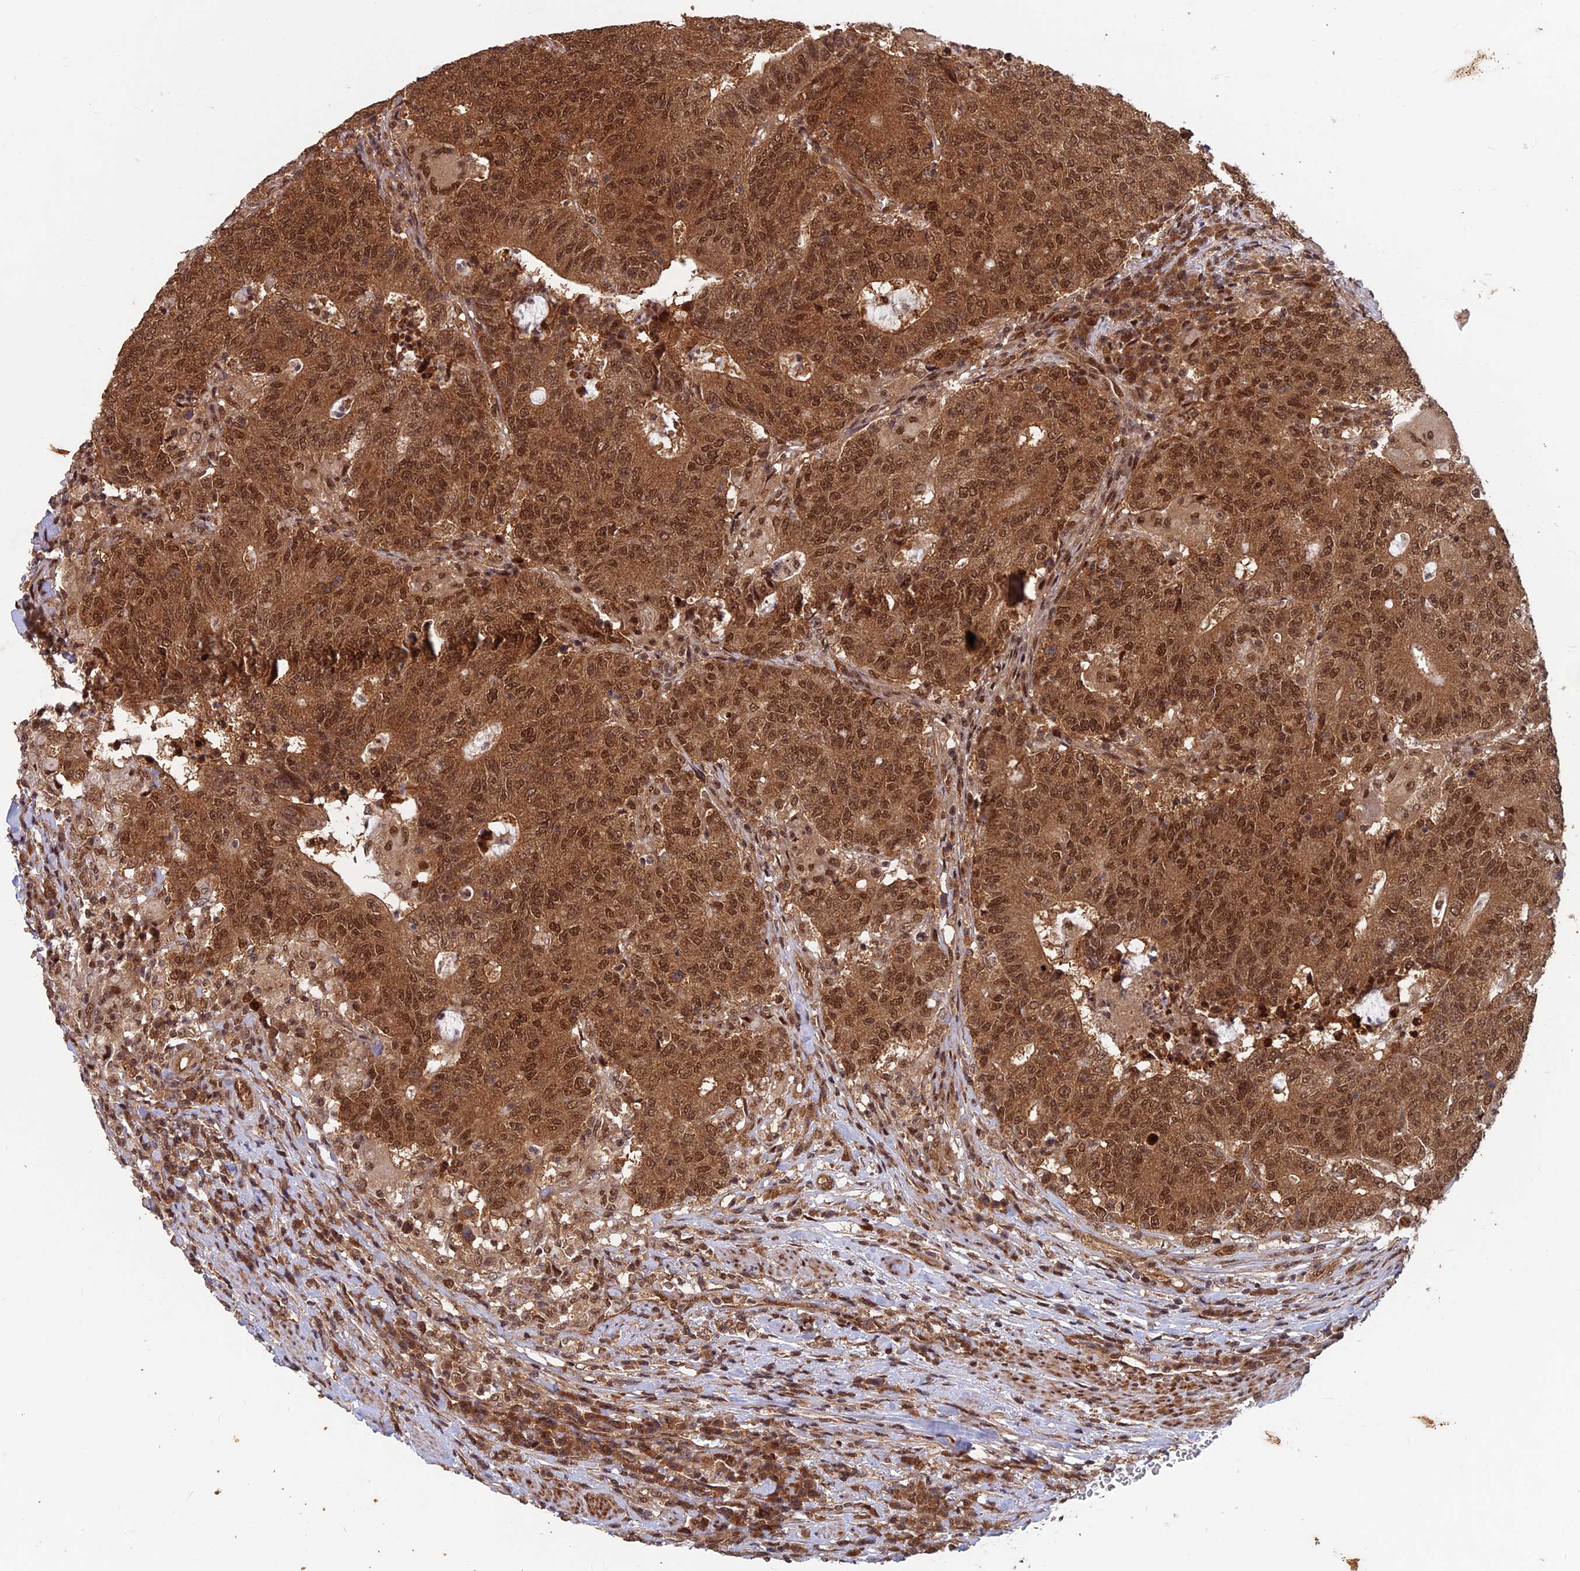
{"staining": {"intensity": "moderate", "quantity": ">75%", "location": "cytoplasmic/membranous,nuclear"}, "tissue": "colorectal cancer", "cell_type": "Tumor cells", "image_type": "cancer", "snomed": [{"axis": "morphology", "description": "Adenocarcinoma, NOS"}, {"axis": "topography", "description": "Colon"}], "caption": "A micrograph showing moderate cytoplasmic/membranous and nuclear expression in about >75% of tumor cells in colorectal cancer (adenocarcinoma), as visualized by brown immunohistochemical staining.", "gene": "FAM53C", "patient": {"sex": "female", "age": 75}}